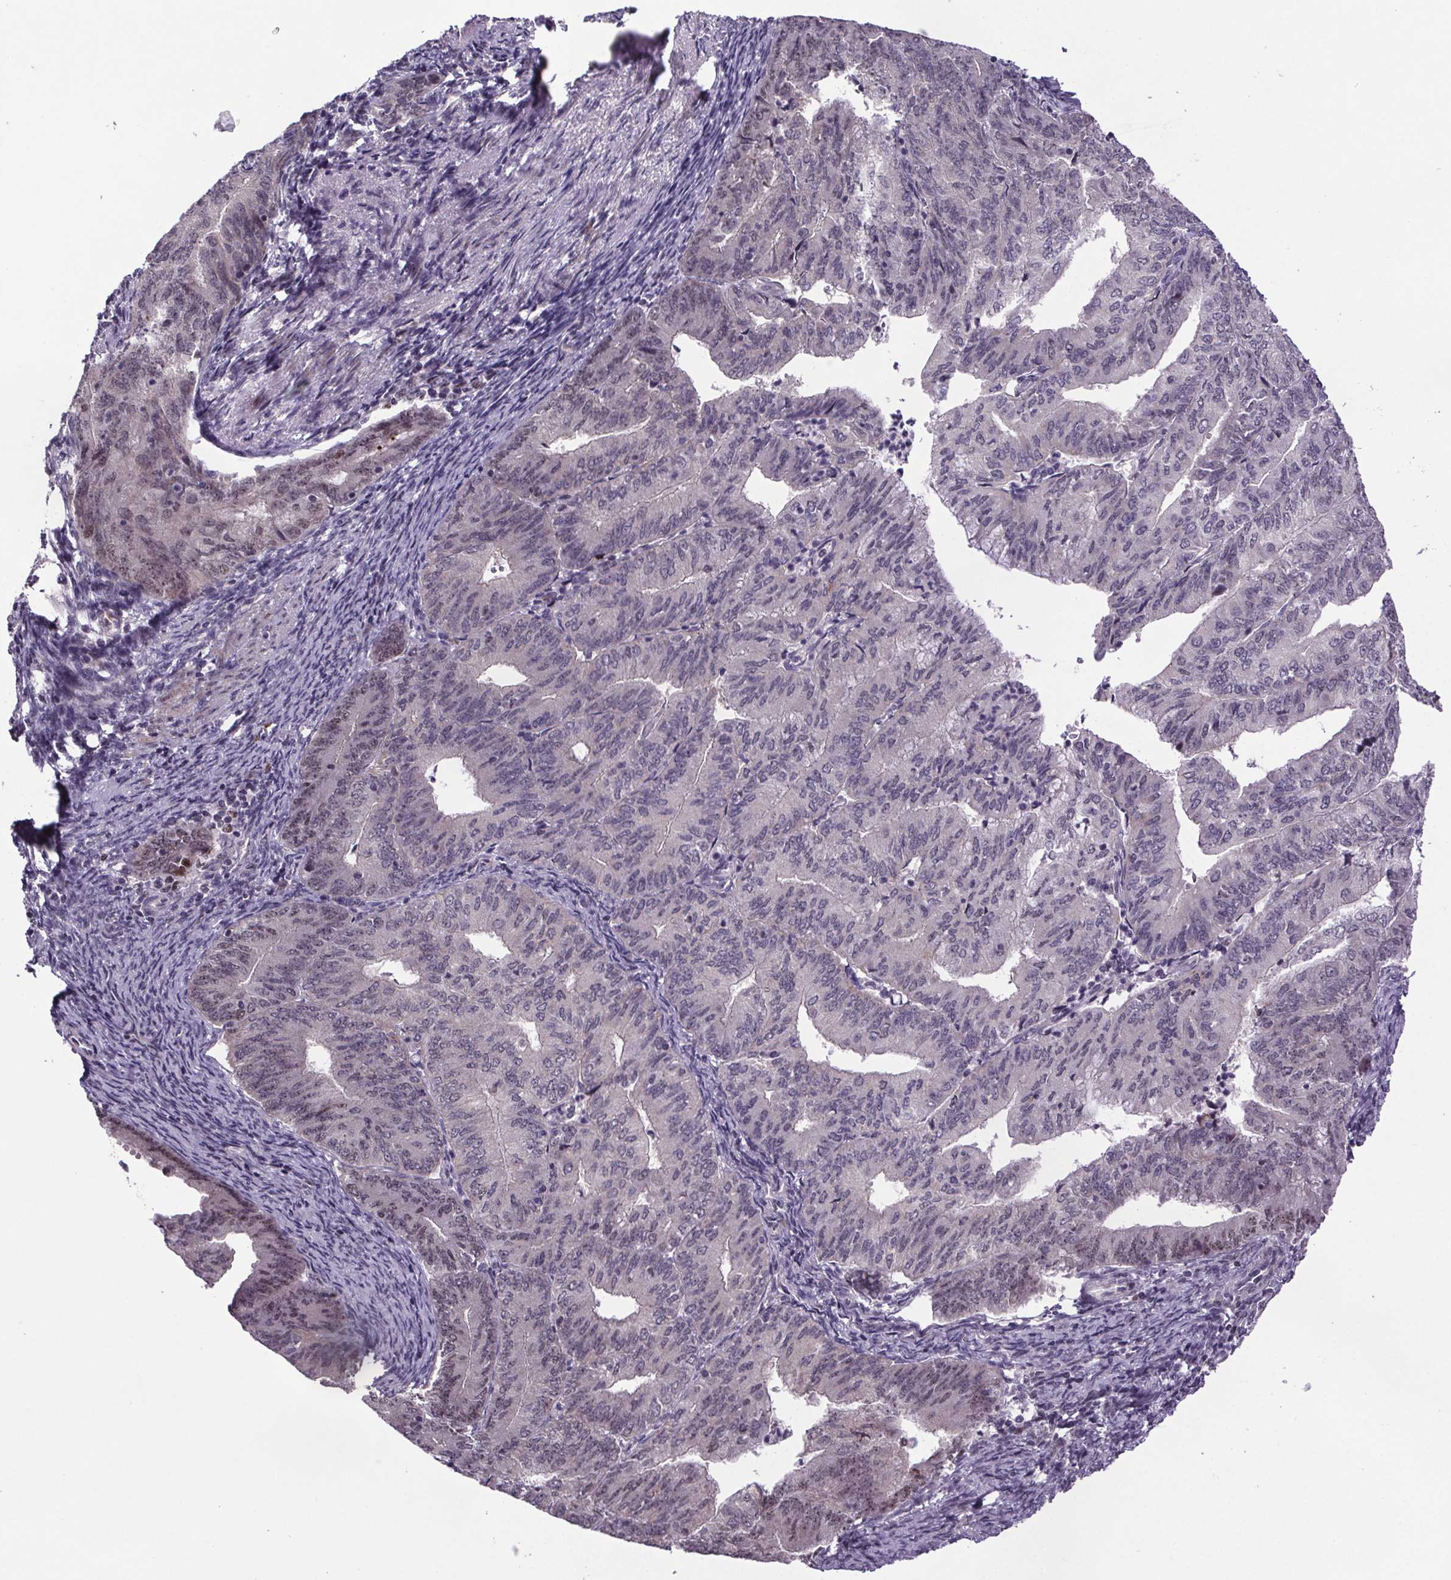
{"staining": {"intensity": "negative", "quantity": "none", "location": "none"}, "tissue": "endometrial cancer", "cell_type": "Tumor cells", "image_type": "cancer", "snomed": [{"axis": "morphology", "description": "Adenocarcinoma, NOS"}, {"axis": "morphology", "description": "Adenocarcinoma, metastatic, NOS"}, {"axis": "topography", "description": "Adipose tissue"}, {"axis": "topography", "description": "Endometrium"}], "caption": "High power microscopy micrograph of an immunohistochemistry (IHC) image of adenocarcinoma (endometrial), revealing no significant staining in tumor cells.", "gene": "ATMIN", "patient": {"sex": "female", "age": 67}}